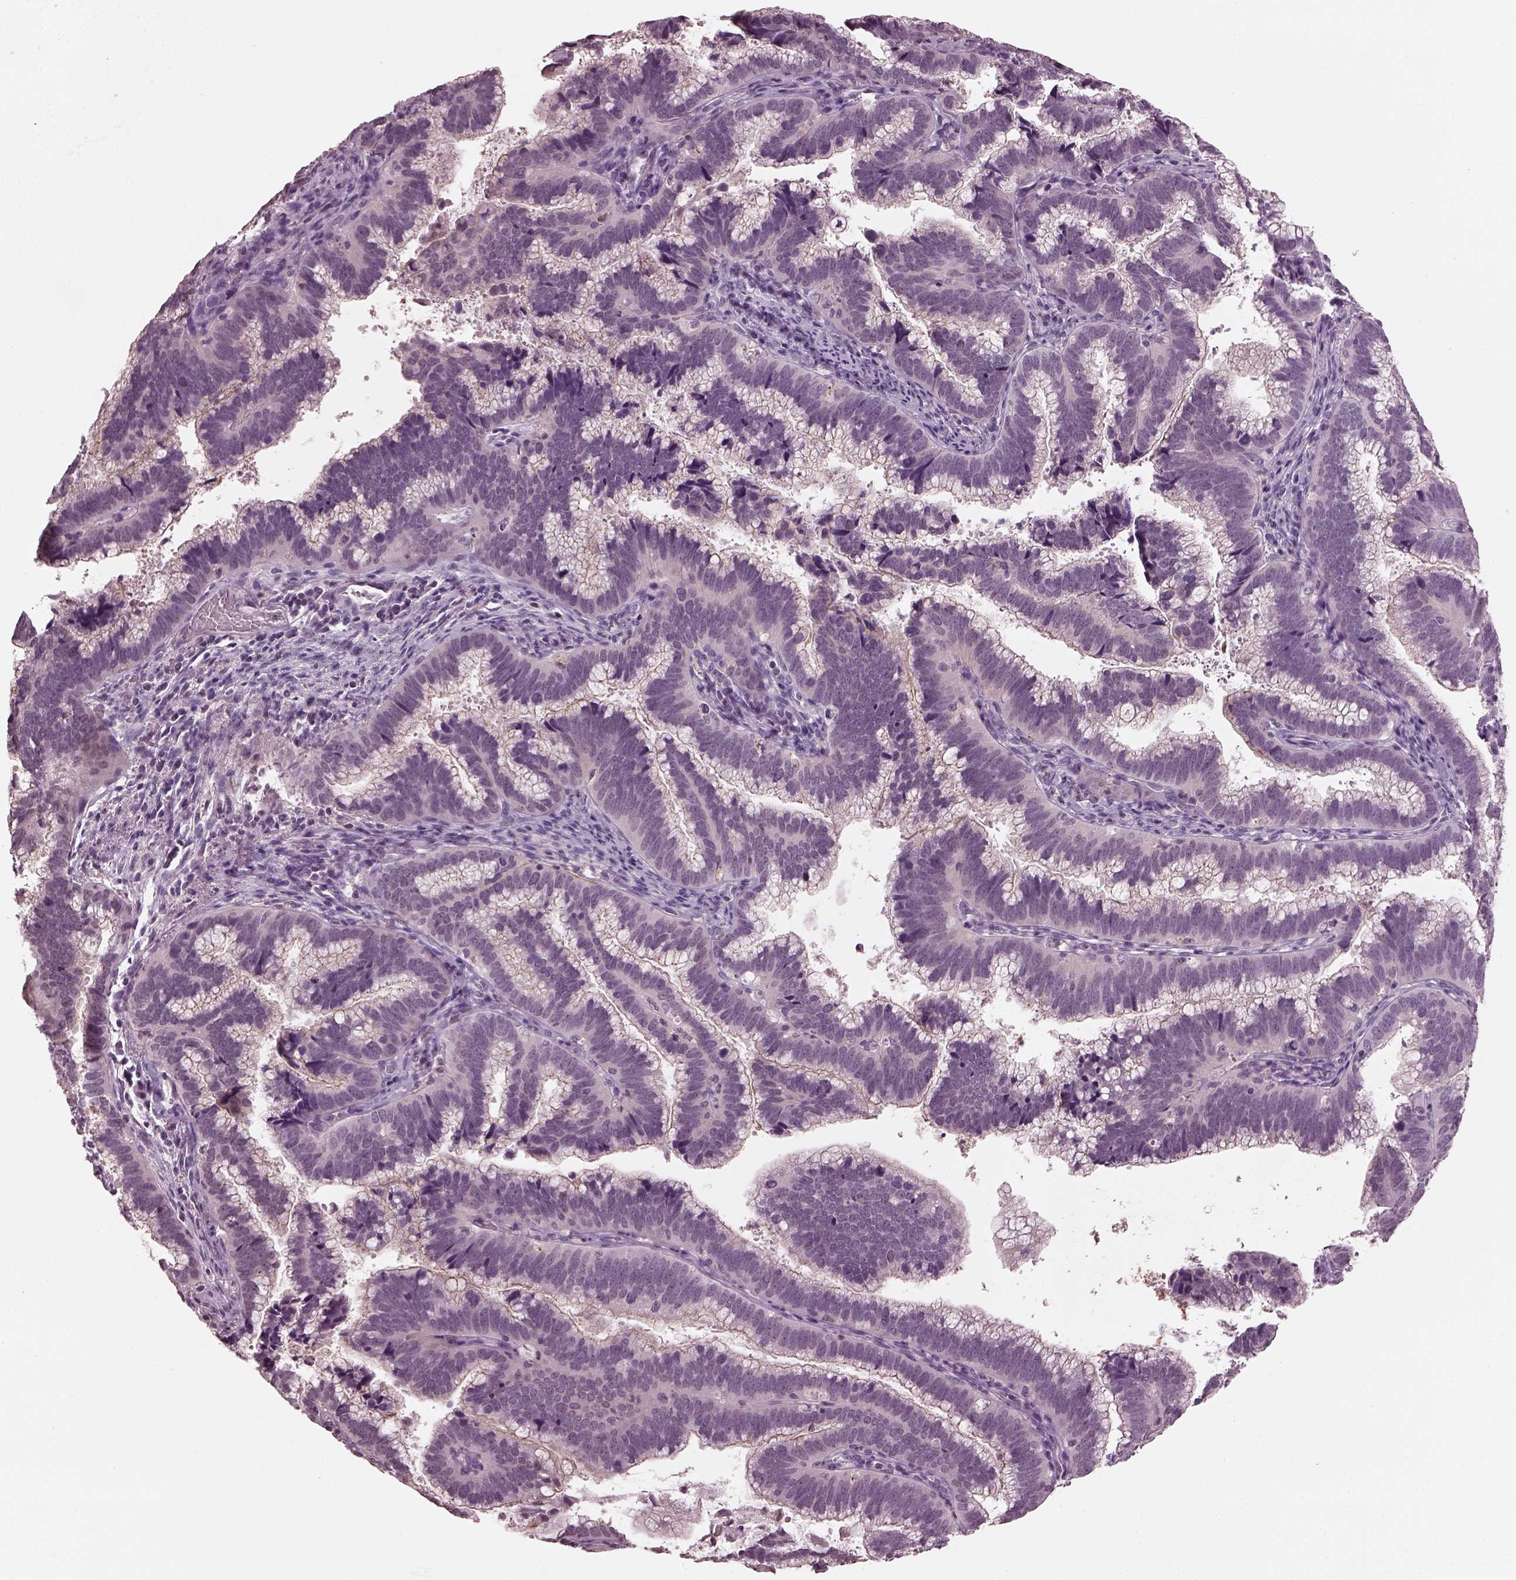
{"staining": {"intensity": "negative", "quantity": "none", "location": "none"}, "tissue": "cervical cancer", "cell_type": "Tumor cells", "image_type": "cancer", "snomed": [{"axis": "morphology", "description": "Adenocarcinoma, NOS"}, {"axis": "topography", "description": "Cervix"}], "caption": "This is an IHC micrograph of human cervical cancer (adenocarcinoma). There is no positivity in tumor cells.", "gene": "TSKS", "patient": {"sex": "female", "age": 61}}